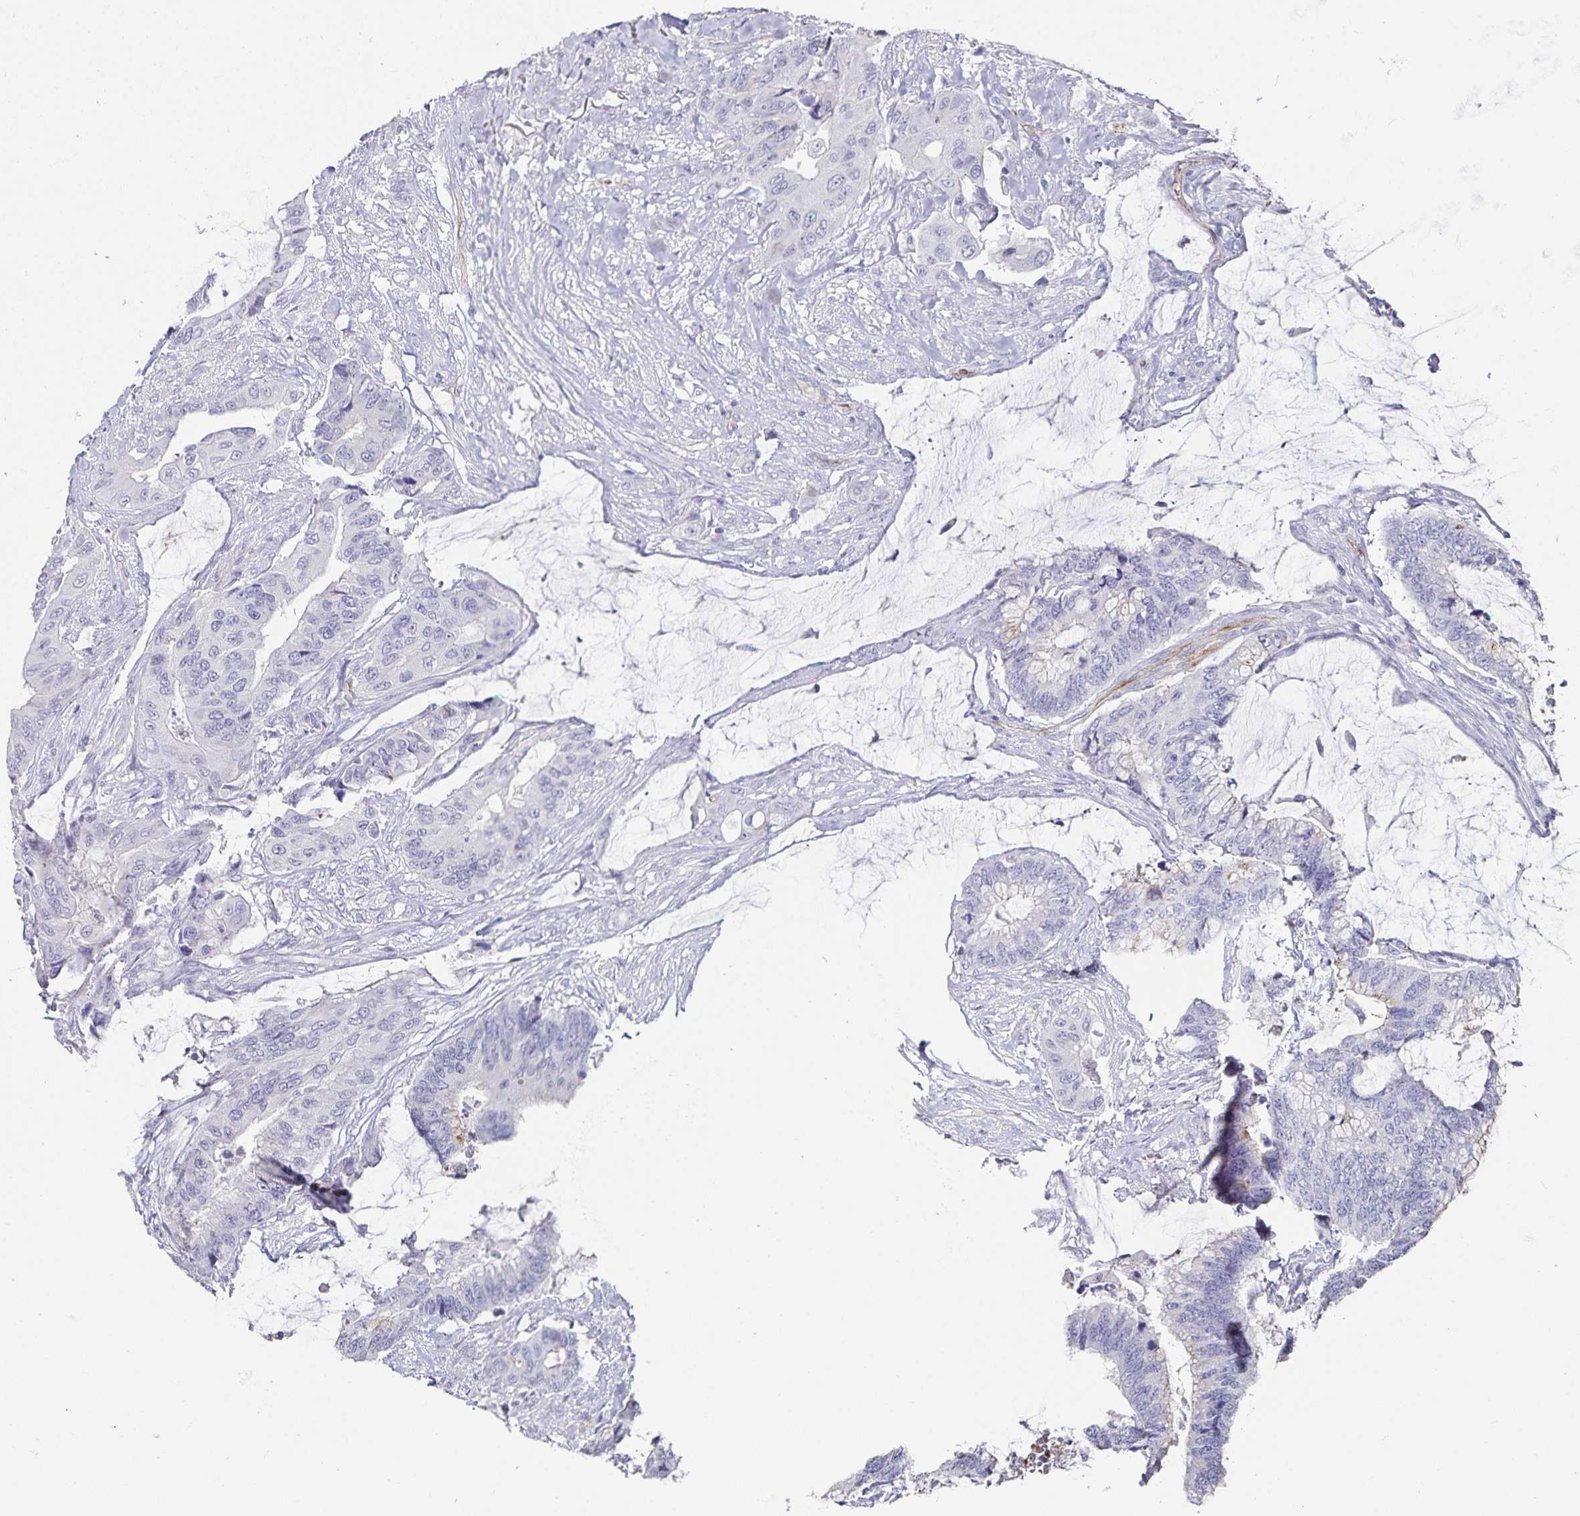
{"staining": {"intensity": "weak", "quantity": "<25%", "location": "cytoplasmic/membranous"}, "tissue": "colorectal cancer", "cell_type": "Tumor cells", "image_type": "cancer", "snomed": [{"axis": "morphology", "description": "Adenocarcinoma, NOS"}, {"axis": "topography", "description": "Rectum"}], "caption": "There is no significant expression in tumor cells of colorectal cancer (adenocarcinoma).", "gene": "PODXL", "patient": {"sex": "female", "age": 59}}